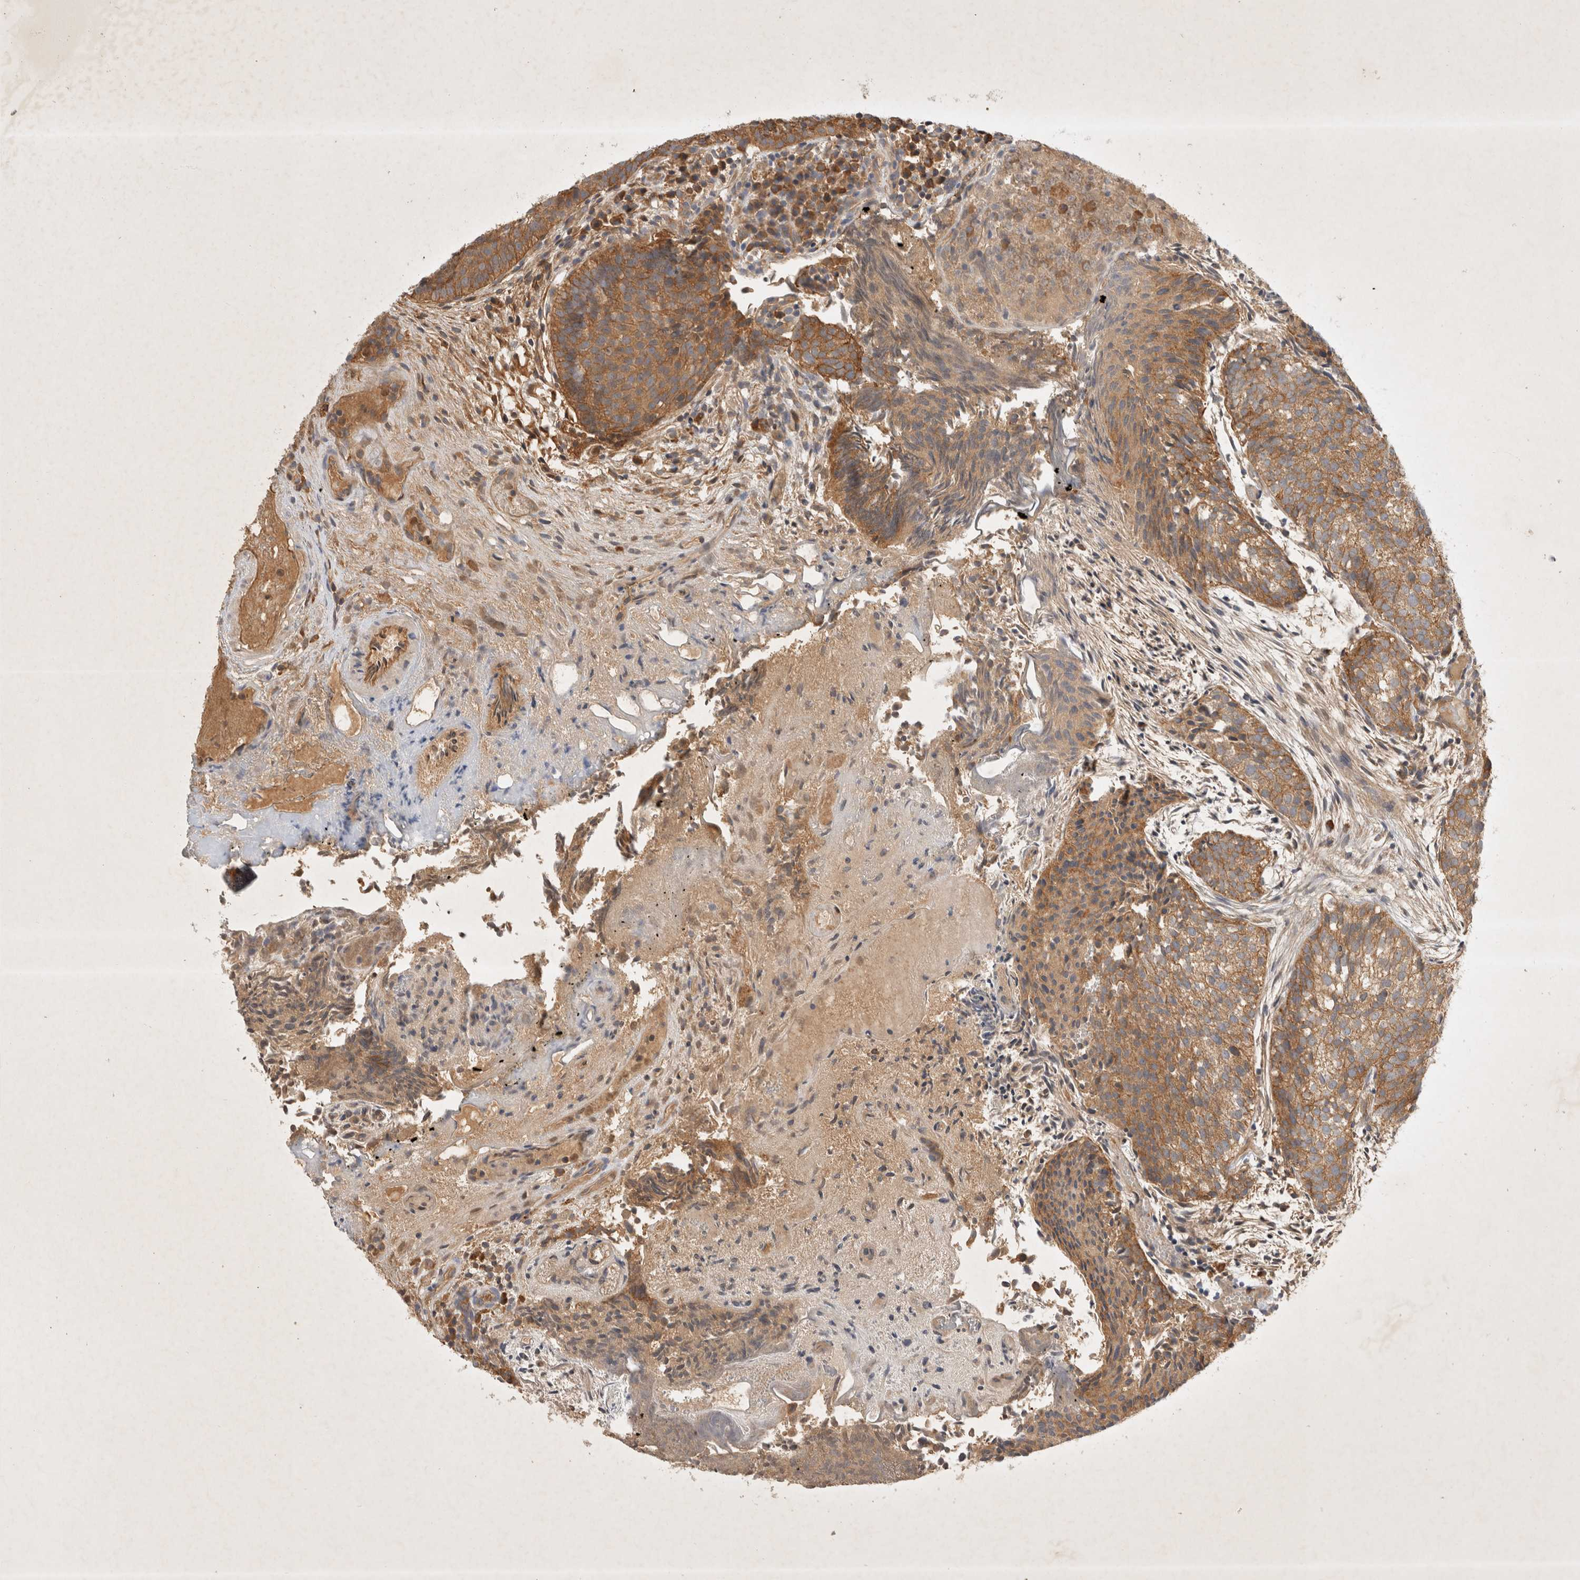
{"staining": {"intensity": "moderate", "quantity": ">75%", "location": "cytoplasmic/membranous"}, "tissue": "urothelial cancer", "cell_type": "Tumor cells", "image_type": "cancer", "snomed": [{"axis": "morphology", "description": "Urothelial carcinoma, Low grade"}, {"axis": "topography", "description": "Urinary bladder"}], "caption": "Human urothelial cancer stained with a brown dye shows moderate cytoplasmic/membranous positive staining in approximately >75% of tumor cells.", "gene": "YES1", "patient": {"sex": "male", "age": 86}}